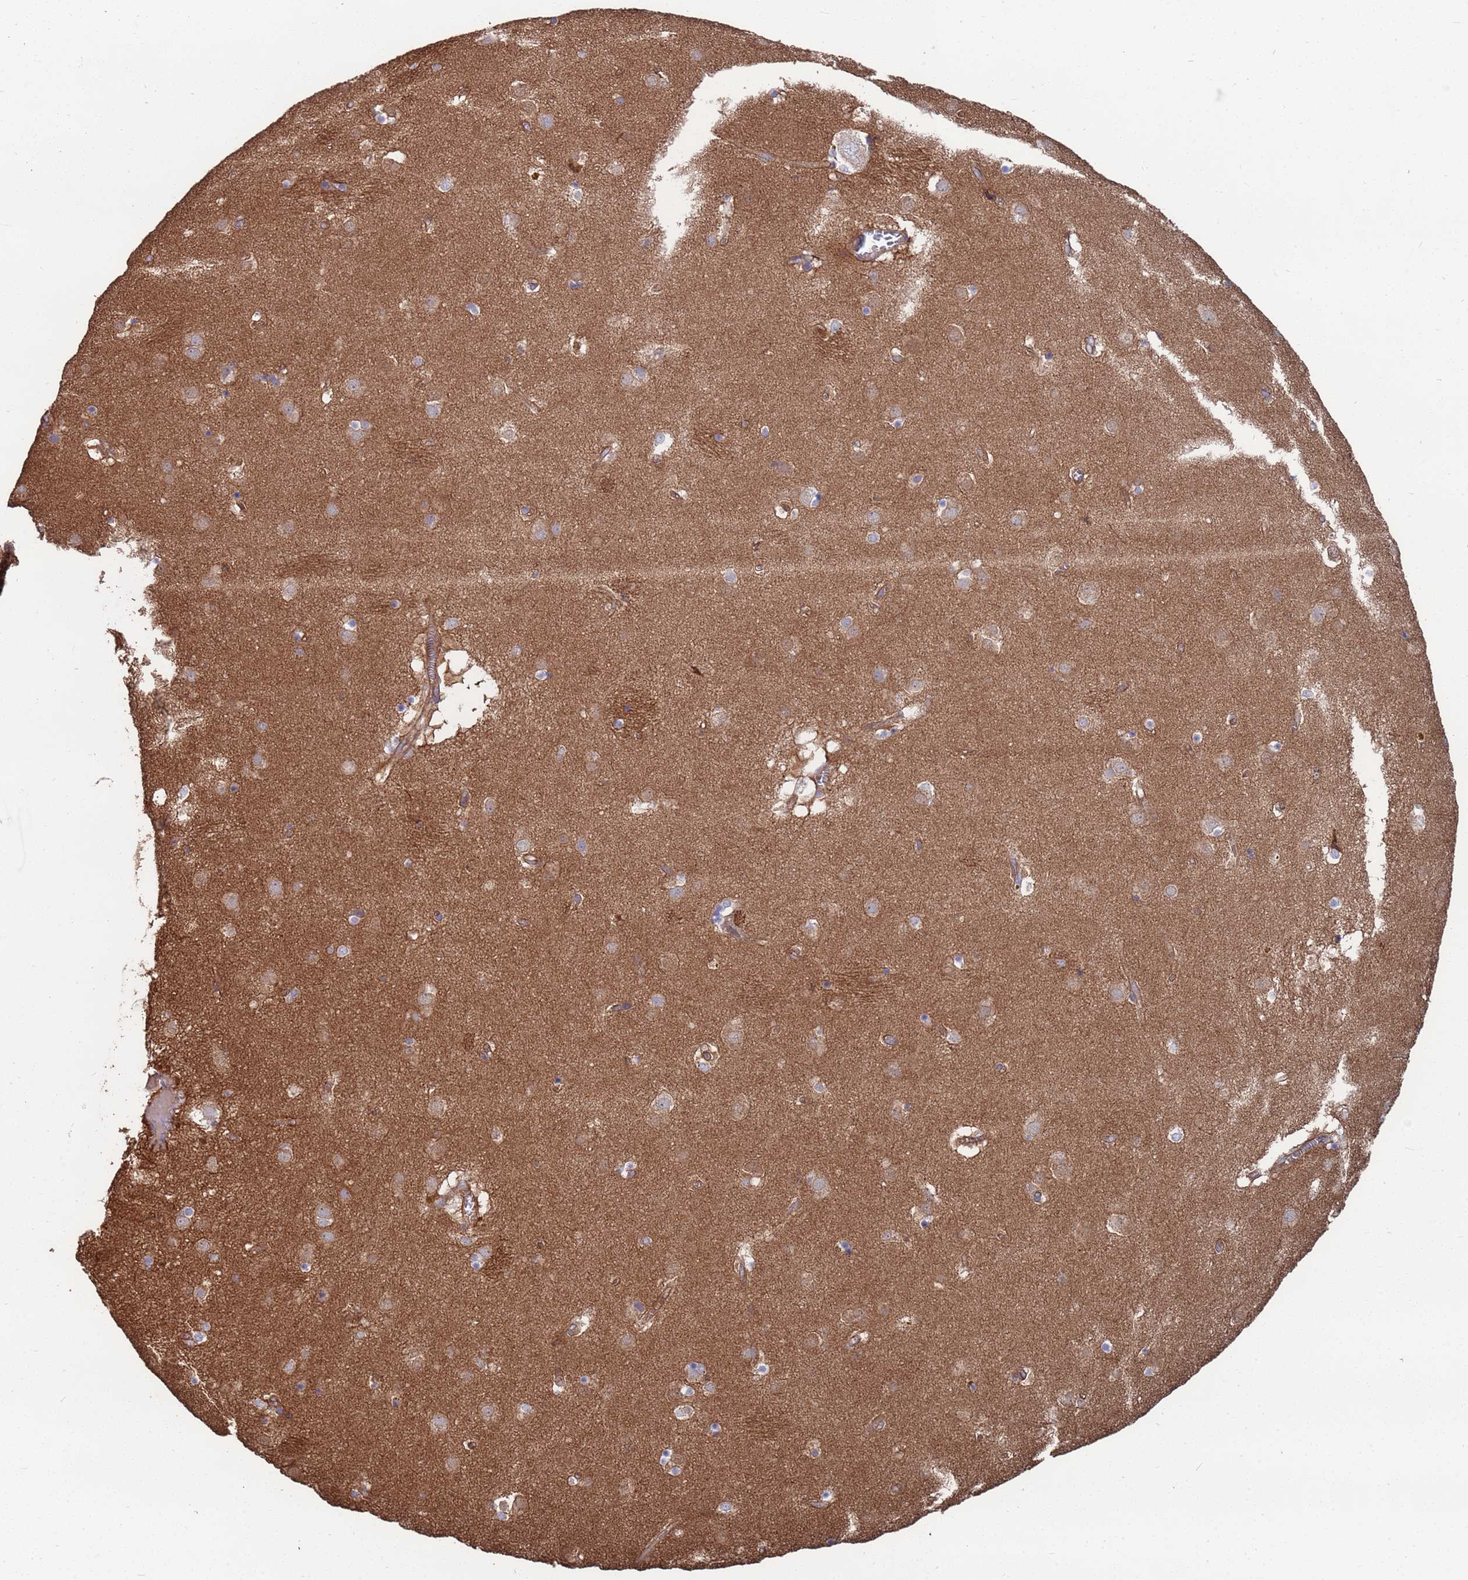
{"staining": {"intensity": "weak", "quantity": "<25%", "location": "cytoplasmic/membranous"}, "tissue": "caudate", "cell_type": "Glial cells", "image_type": "normal", "snomed": [{"axis": "morphology", "description": "Normal tissue, NOS"}, {"axis": "topography", "description": "Lateral ventricle wall"}], "caption": "The IHC histopathology image has no significant positivity in glial cells of caudate. (Immunohistochemistry, brightfield microscopy, high magnification).", "gene": "NDUFAF6", "patient": {"sex": "male", "age": 70}}